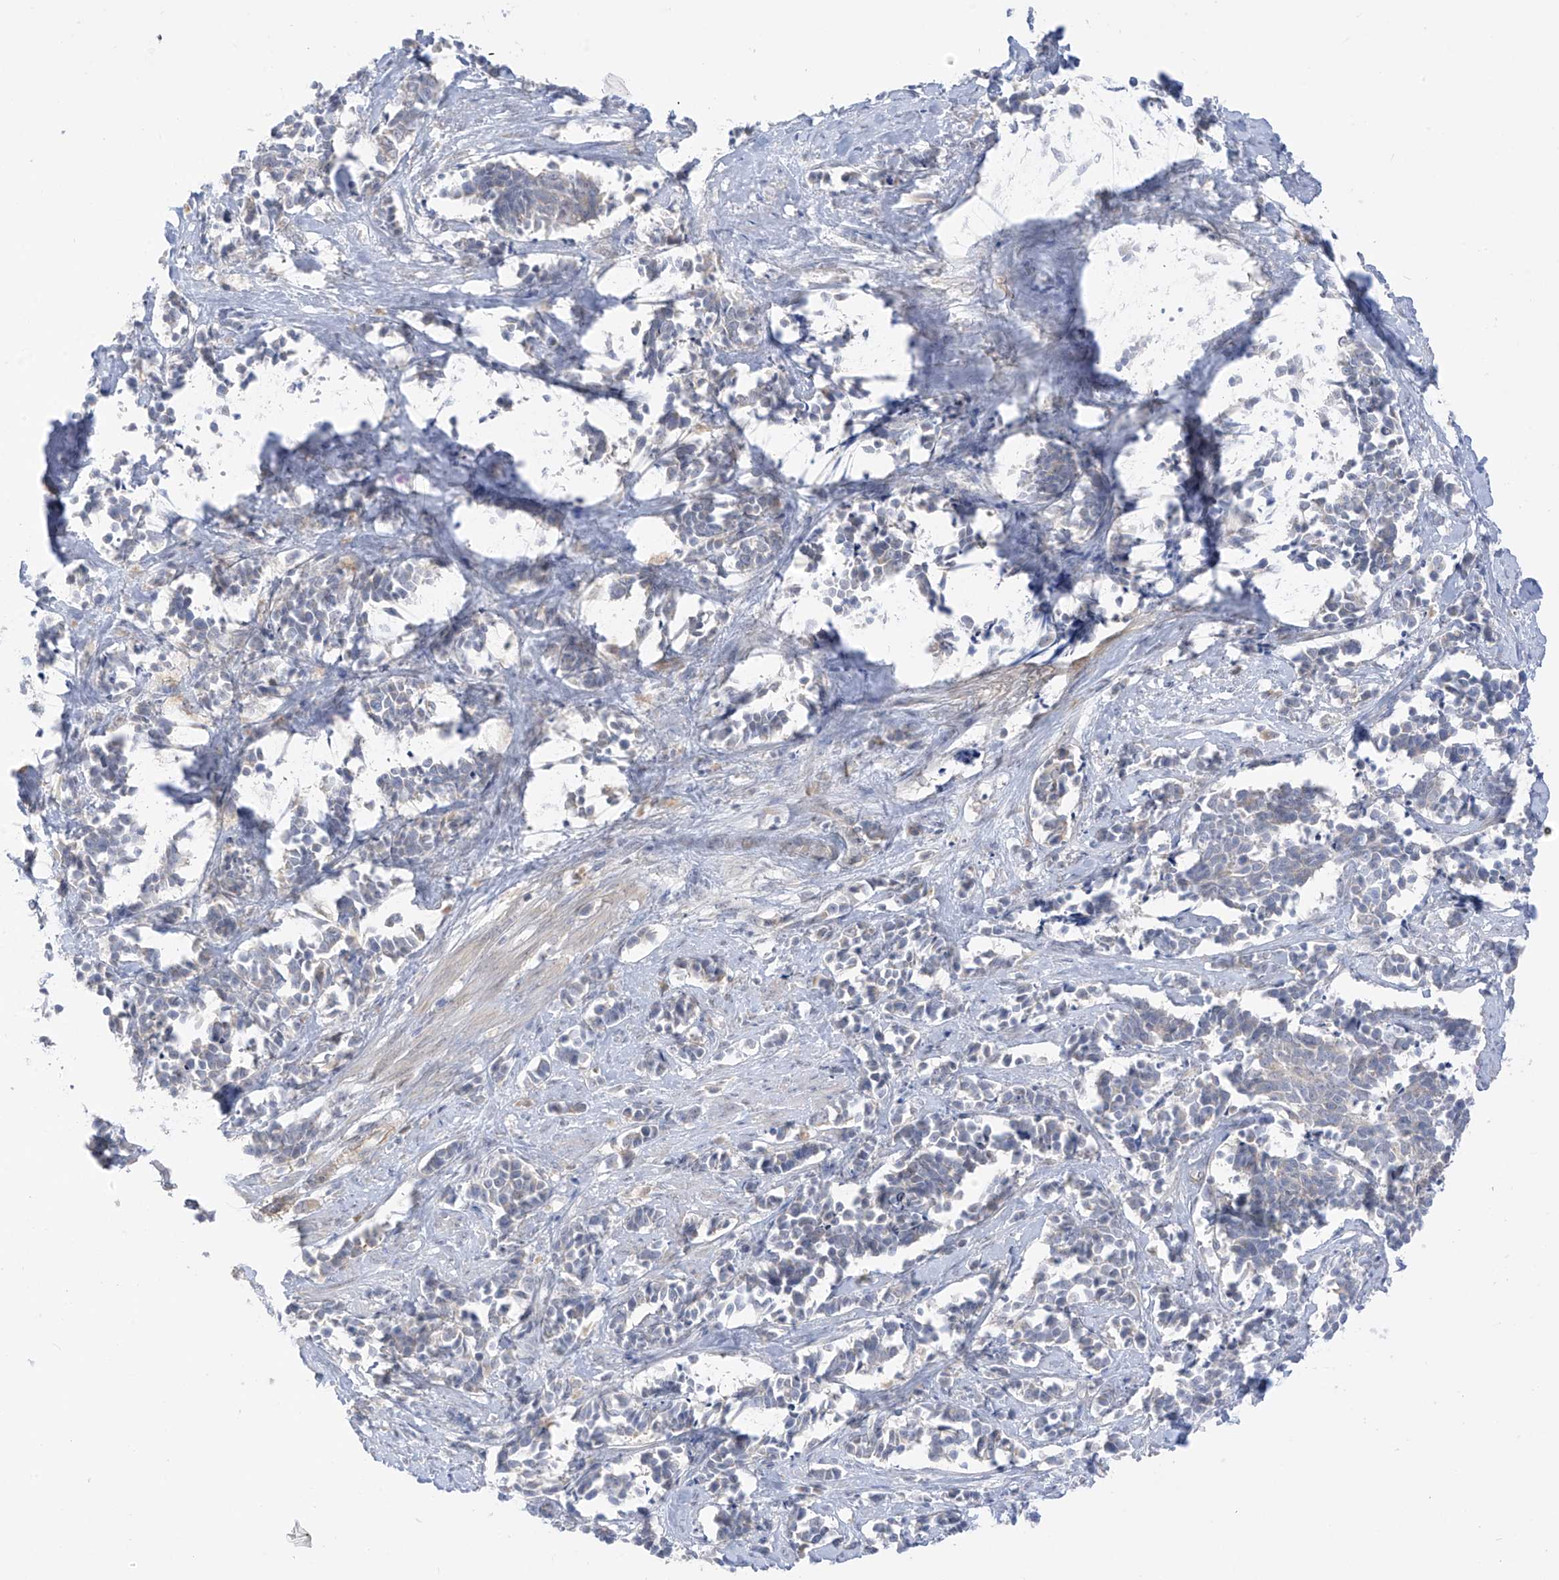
{"staining": {"intensity": "weak", "quantity": "<25%", "location": "cytoplasmic/membranous"}, "tissue": "cervical cancer", "cell_type": "Tumor cells", "image_type": "cancer", "snomed": [{"axis": "morphology", "description": "Normal tissue, NOS"}, {"axis": "morphology", "description": "Squamous cell carcinoma, NOS"}, {"axis": "topography", "description": "Cervix"}], "caption": "DAB (3,3'-diaminobenzidine) immunohistochemical staining of cervical cancer (squamous cell carcinoma) displays no significant positivity in tumor cells.", "gene": "HS6ST2", "patient": {"sex": "female", "age": 35}}